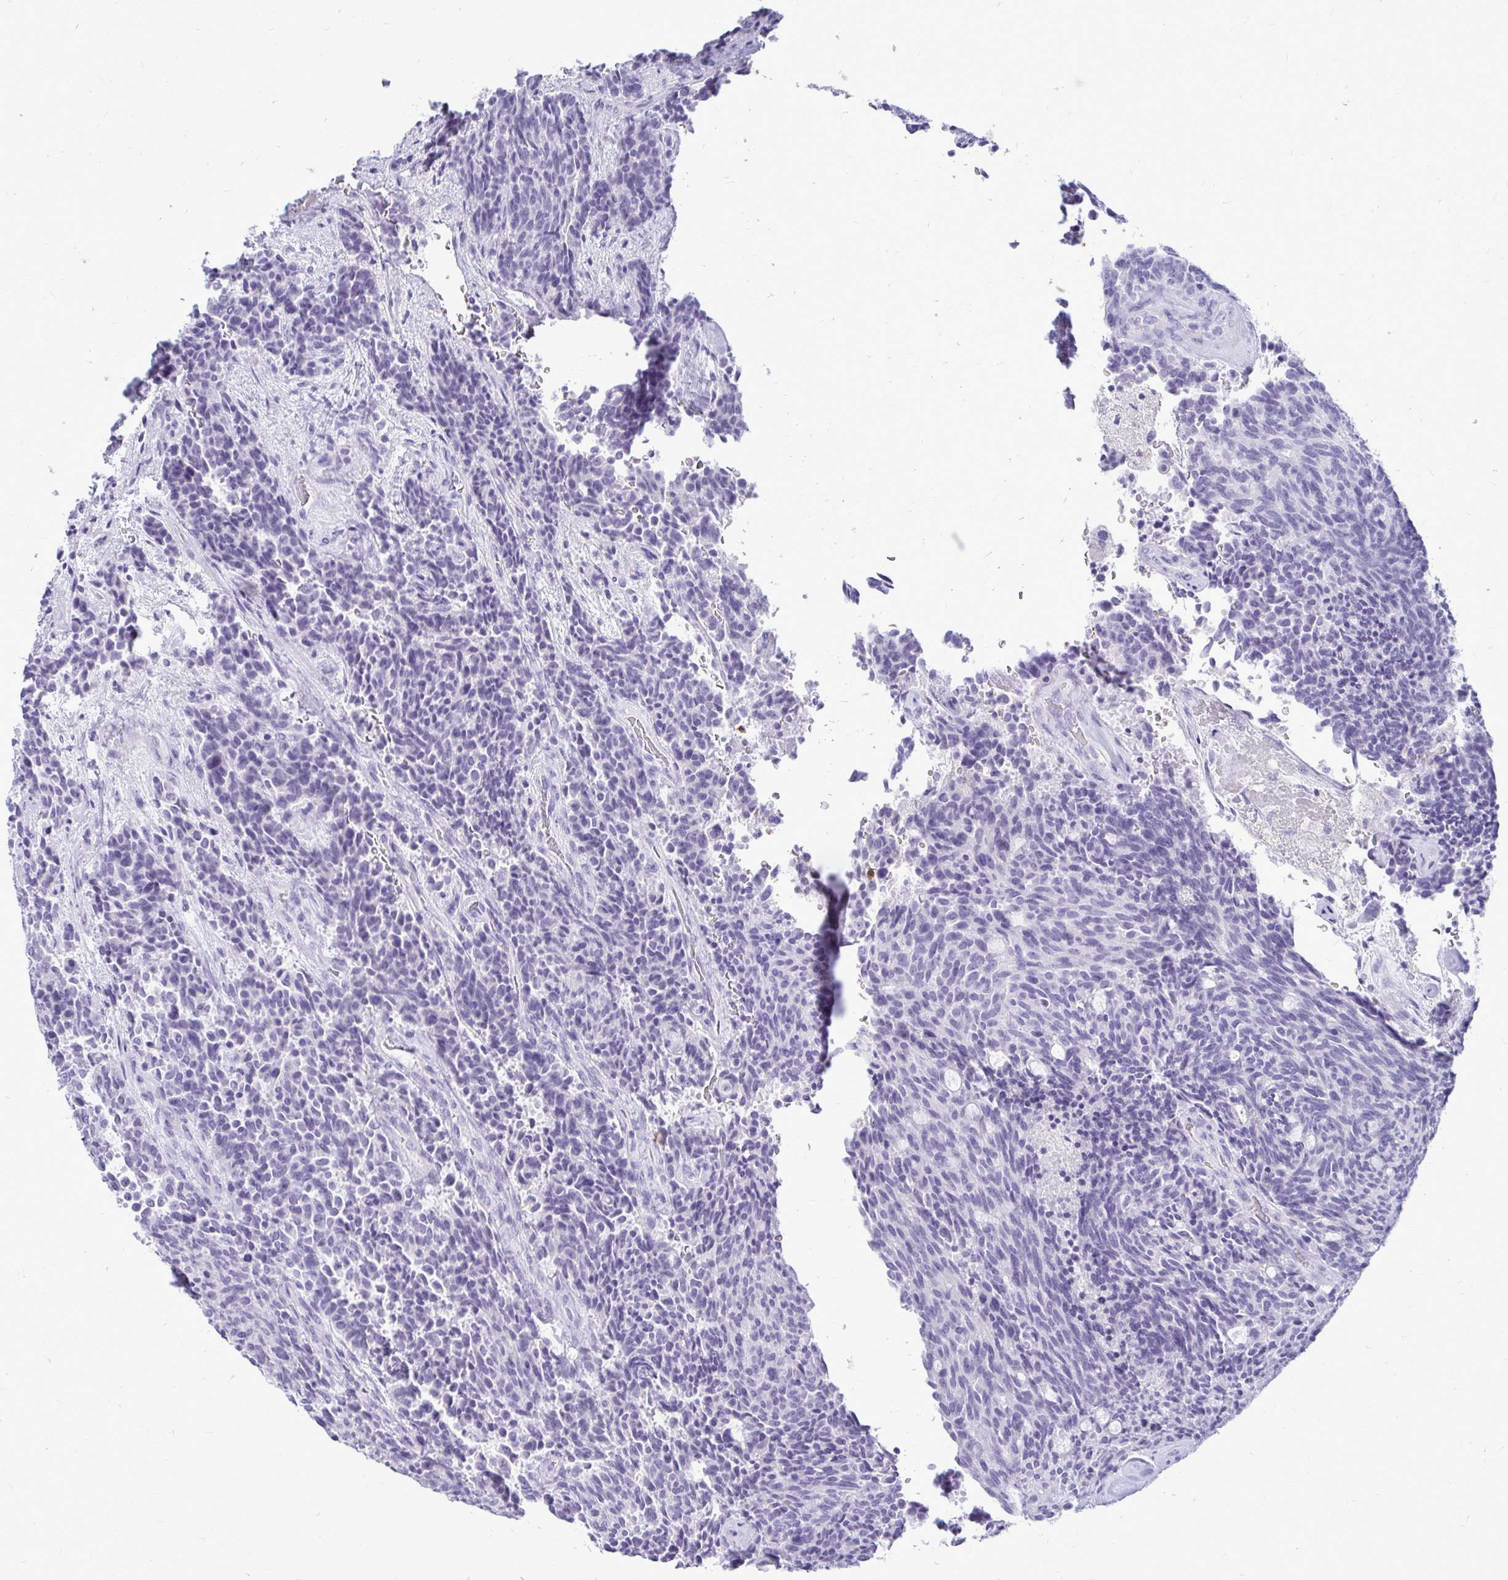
{"staining": {"intensity": "negative", "quantity": "none", "location": "none"}, "tissue": "carcinoid", "cell_type": "Tumor cells", "image_type": "cancer", "snomed": [{"axis": "morphology", "description": "Carcinoid, malignant, NOS"}, {"axis": "topography", "description": "Pancreas"}], "caption": "A micrograph of human carcinoid is negative for staining in tumor cells.", "gene": "NANOGNB", "patient": {"sex": "female", "age": 54}}